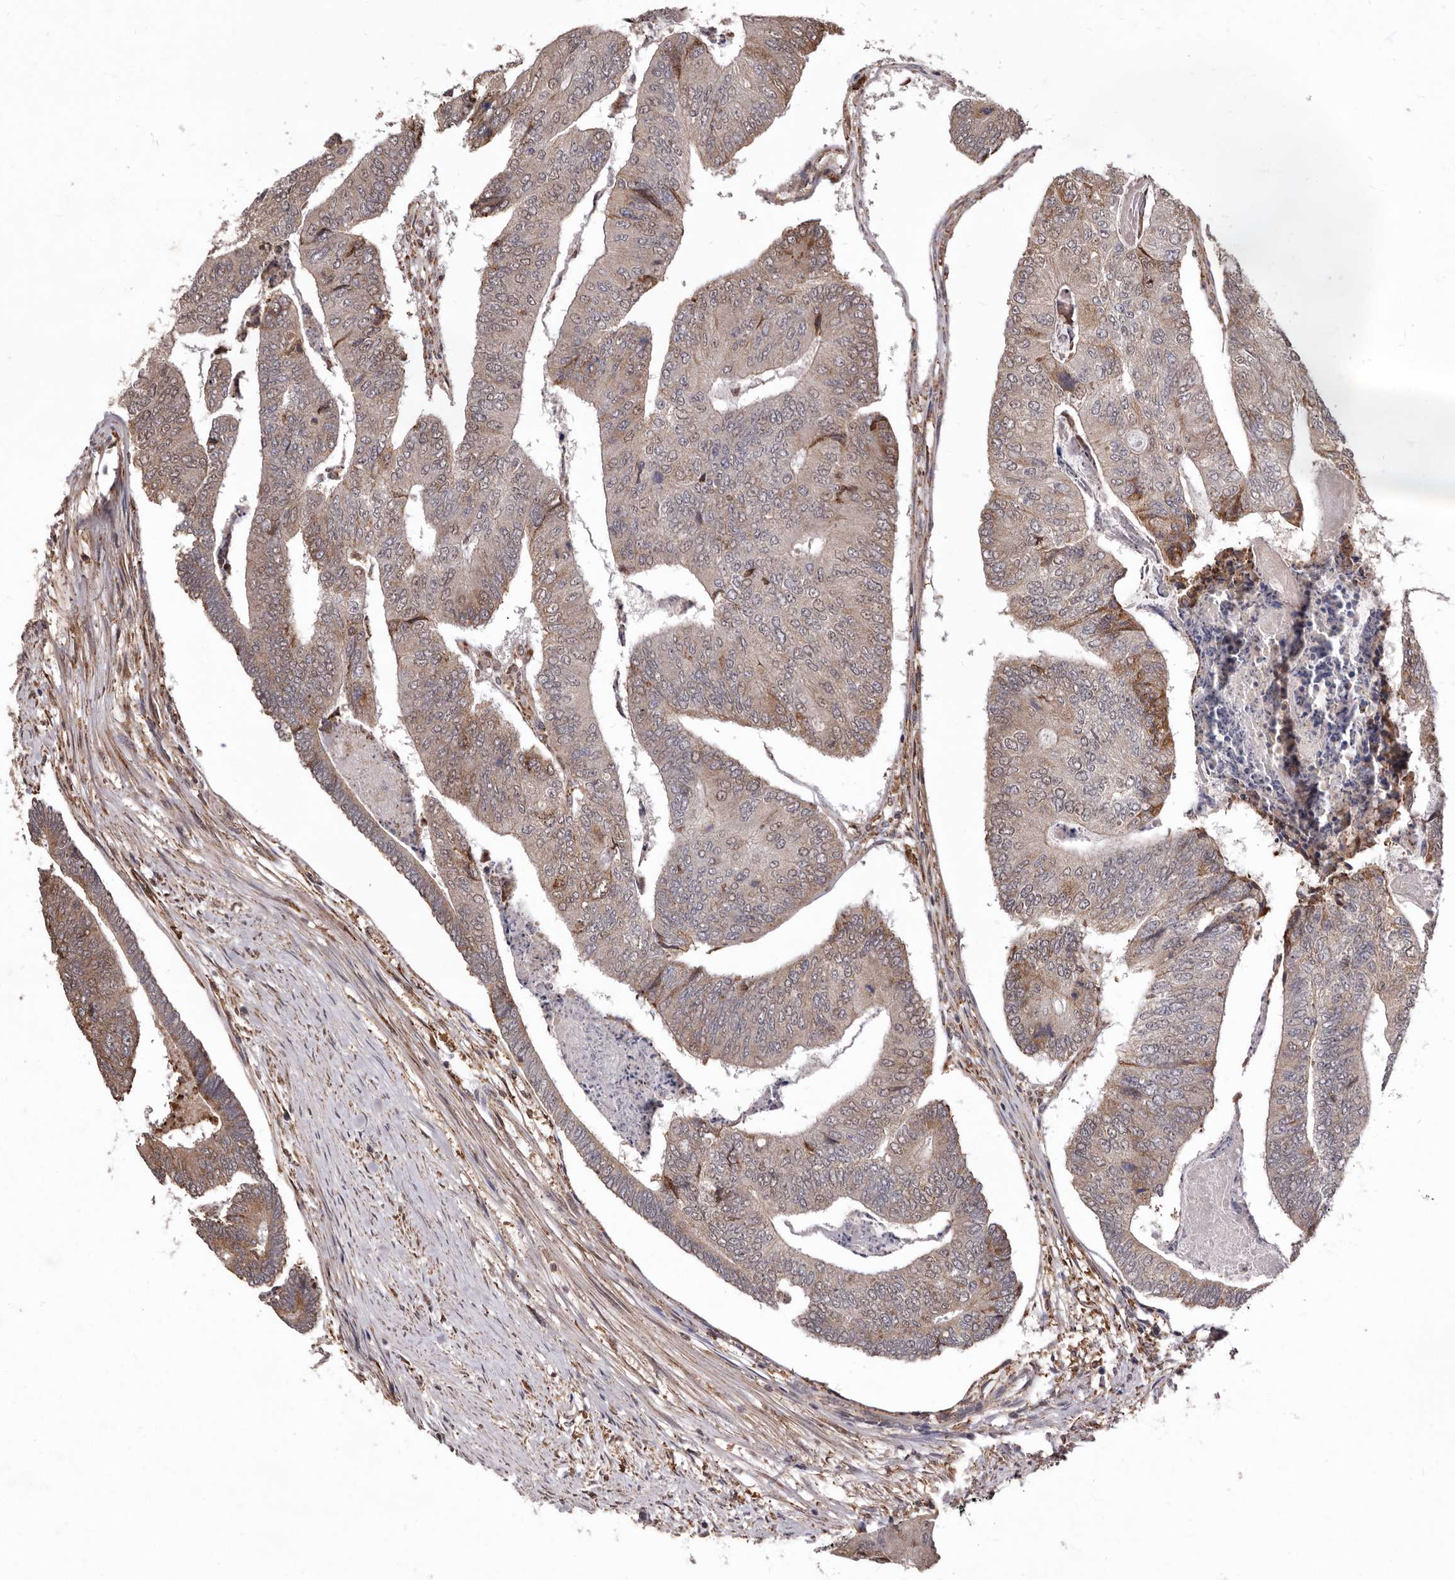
{"staining": {"intensity": "moderate", "quantity": "<25%", "location": "cytoplasmic/membranous"}, "tissue": "colorectal cancer", "cell_type": "Tumor cells", "image_type": "cancer", "snomed": [{"axis": "morphology", "description": "Adenocarcinoma, NOS"}, {"axis": "topography", "description": "Colon"}], "caption": "Adenocarcinoma (colorectal) tissue shows moderate cytoplasmic/membranous expression in about <25% of tumor cells, visualized by immunohistochemistry.", "gene": "RRM2B", "patient": {"sex": "female", "age": 67}}